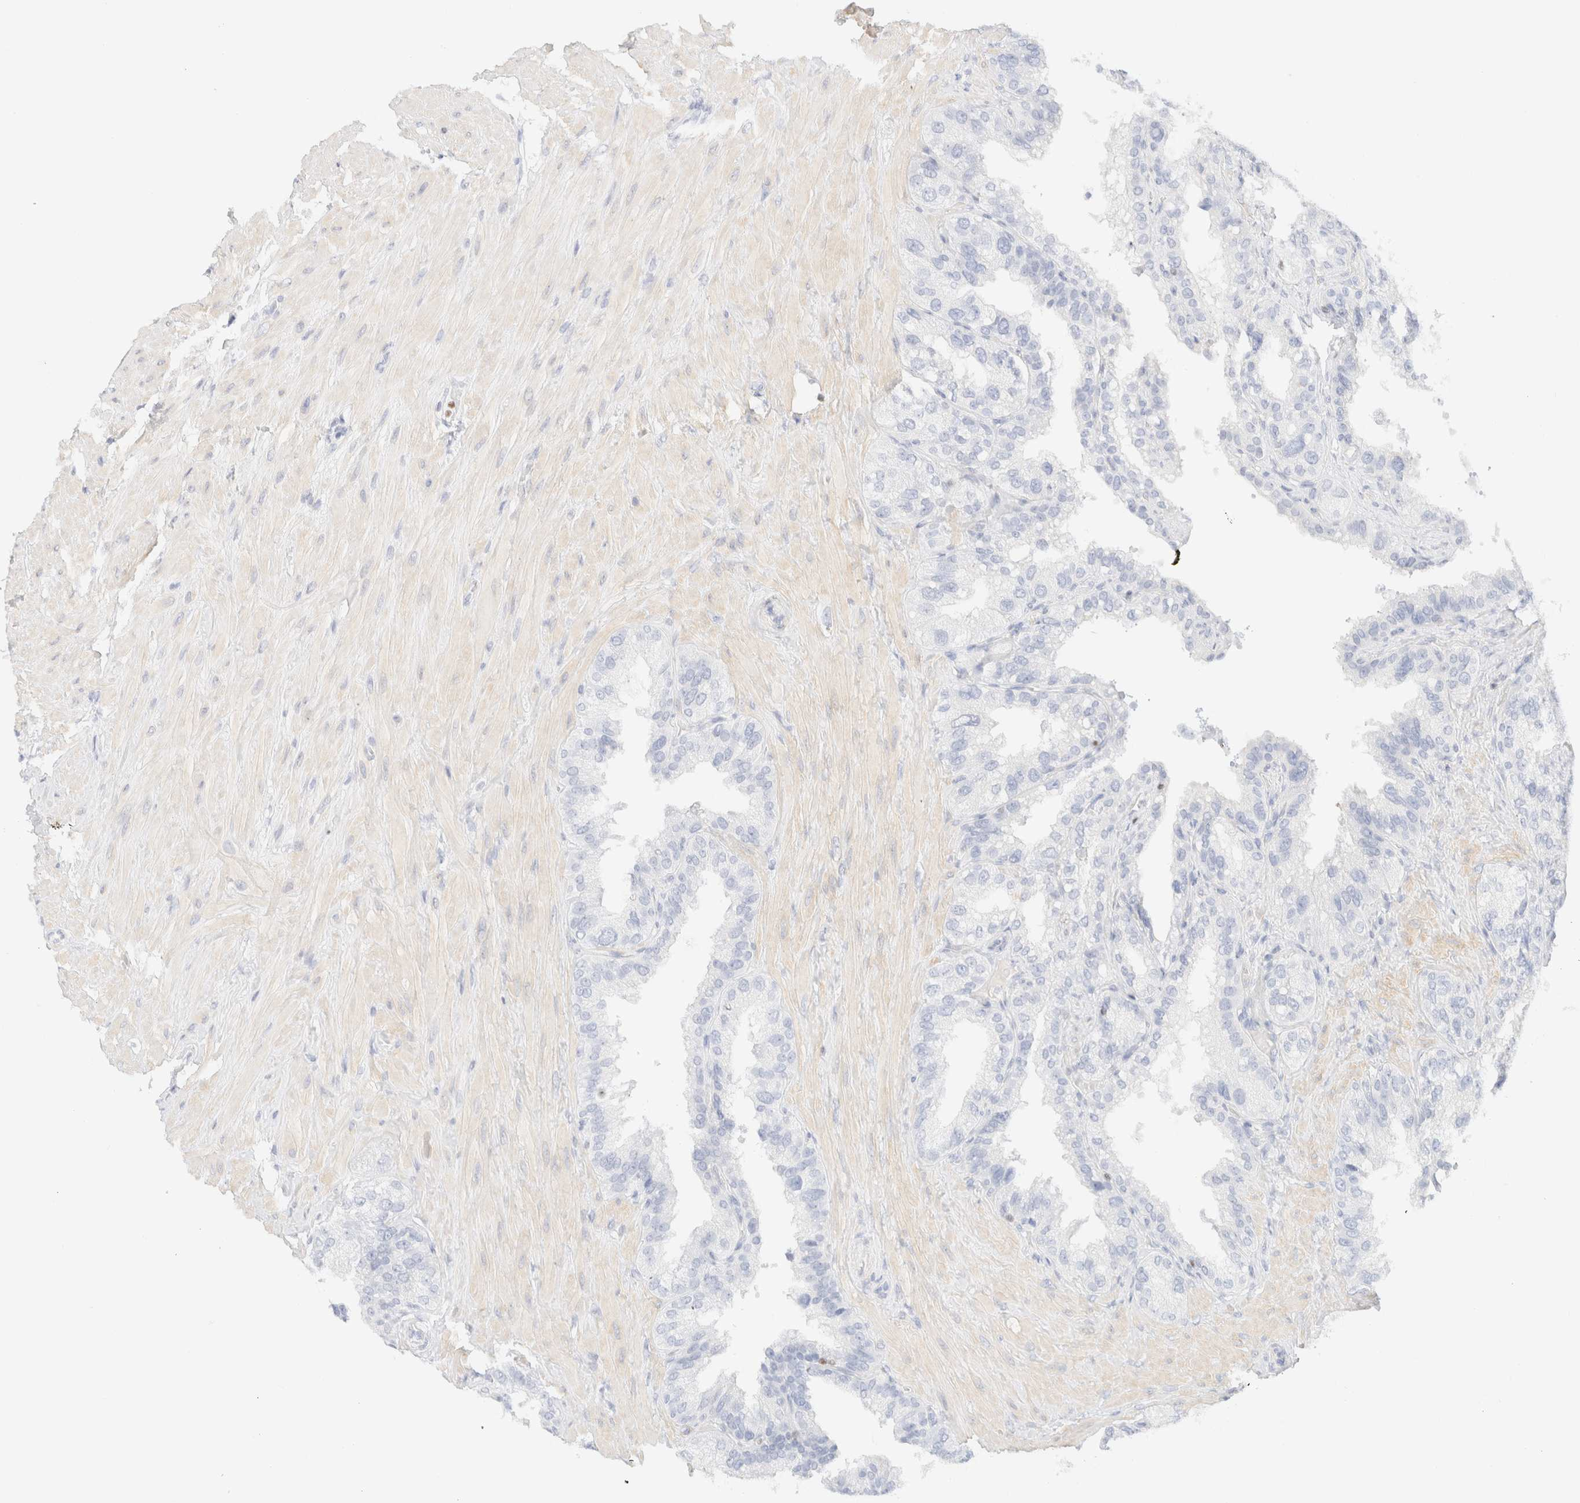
{"staining": {"intensity": "negative", "quantity": "none", "location": "none"}, "tissue": "seminal vesicle", "cell_type": "Glandular cells", "image_type": "normal", "snomed": [{"axis": "morphology", "description": "Normal tissue, NOS"}, {"axis": "topography", "description": "Seminal veicle"}], "caption": "Immunohistochemistry (IHC) photomicrograph of unremarkable seminal vesicle stained for a protein (brown), which demonstrates no positivity in glandular cells. The staining is performed using DAB brown chromogen with nuclei counter-stained in using hematoxylin.", "gene": "IKZF3", "patient": {"sex": "male", "age": 68}}